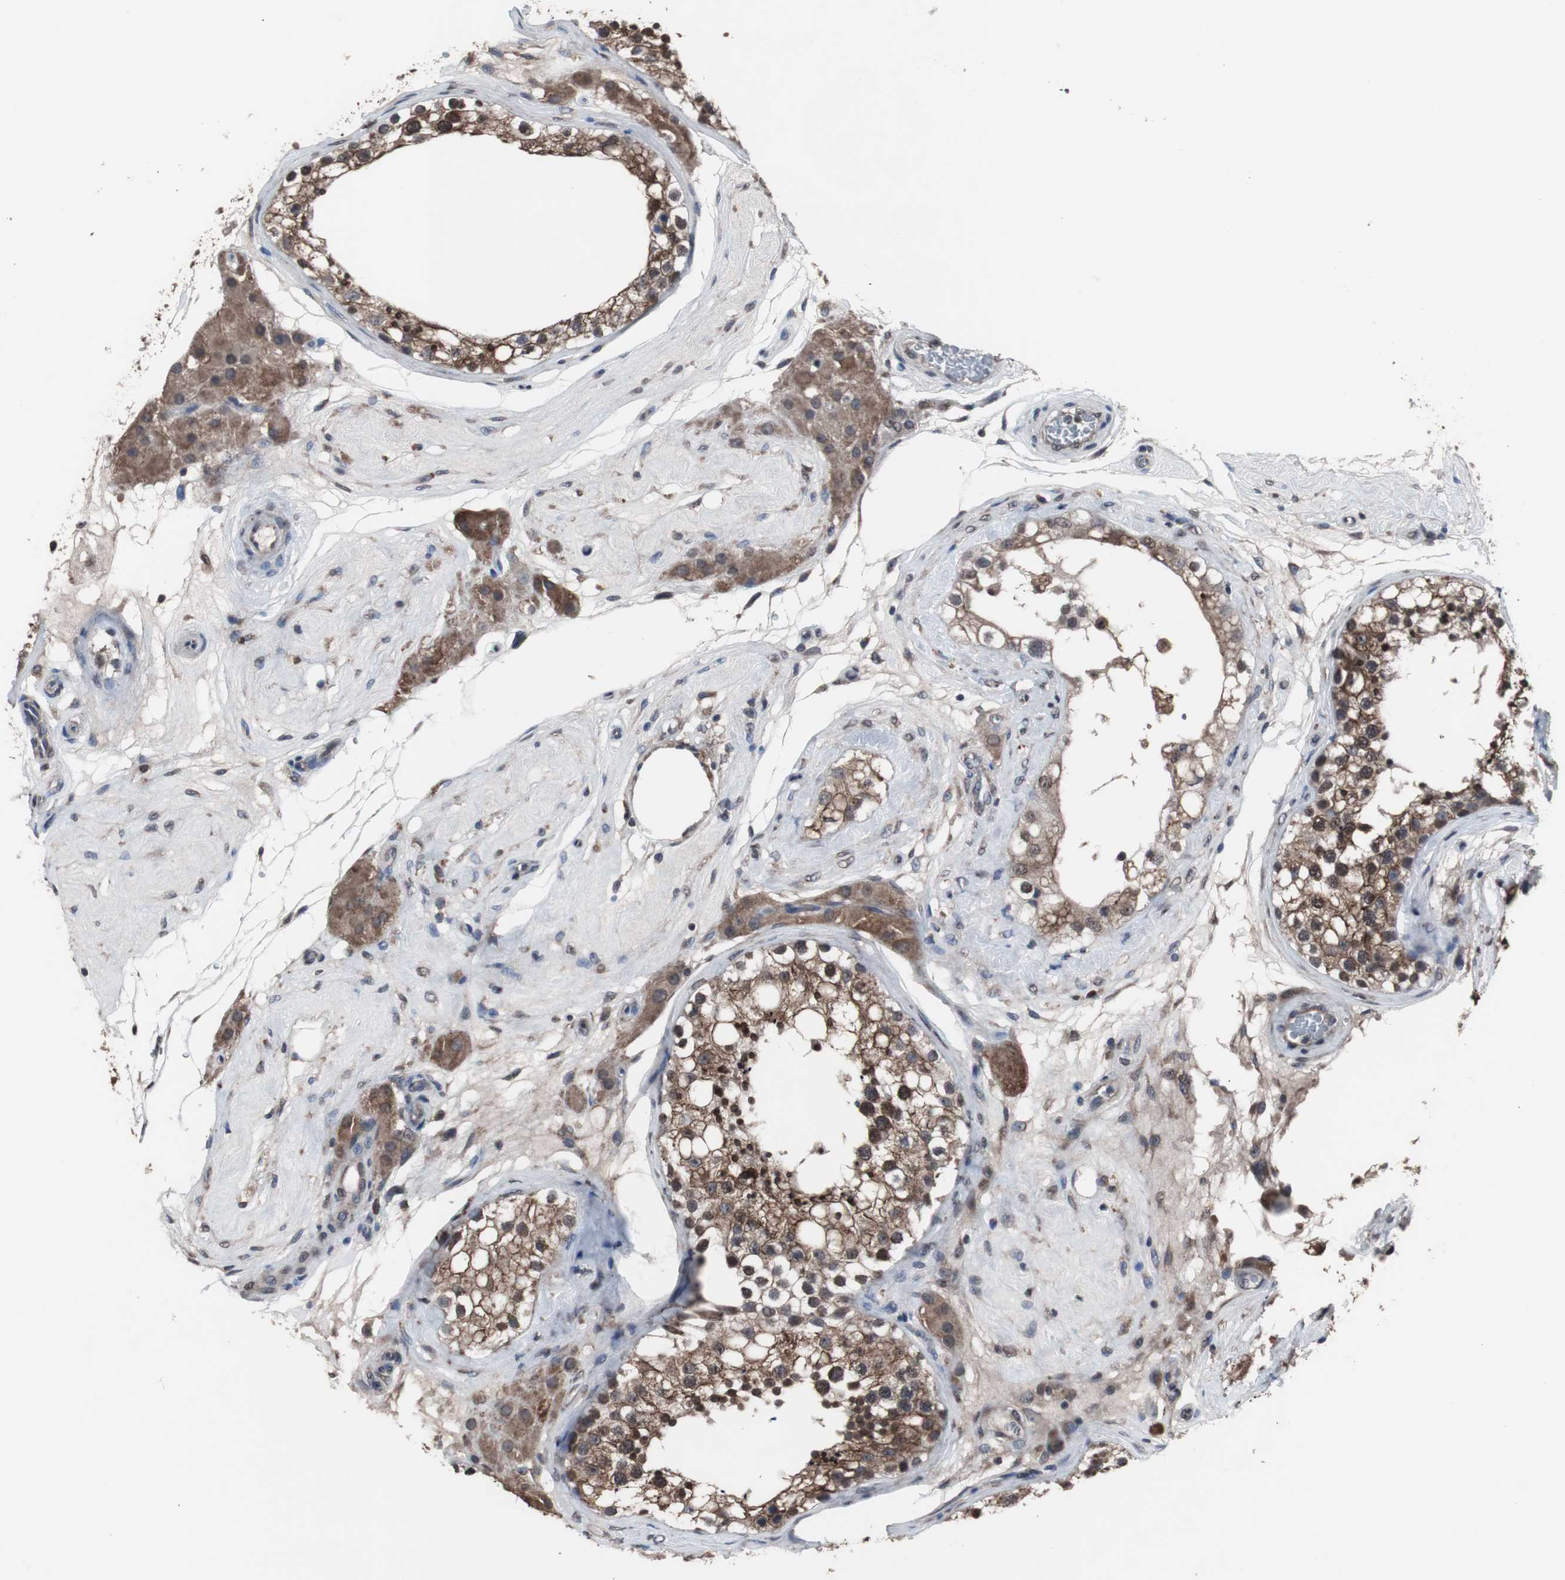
{"staining": {"intensity": "moderate", "quantity": ">75%", "location": "cytoplasmic/membranous,nuclear"}, "tissue": "testis", "cell_type": "Cells in seminiferous ducts", "image_type": "normal", "snomed": [{"axis": "morphology", "description": "Normal tissue, NOS"}, {"axis": "topography", "description": "Testis"}], "caption": "Immunohistochemical staining of unremarkable testis reveals medium levels of moderate cytoplasmic/membranous,nuclear positivity in approximately >75% of cells in seminiferous ducts.", "gene": "MED27", "patient": {"sex": "male", "age": 68}}